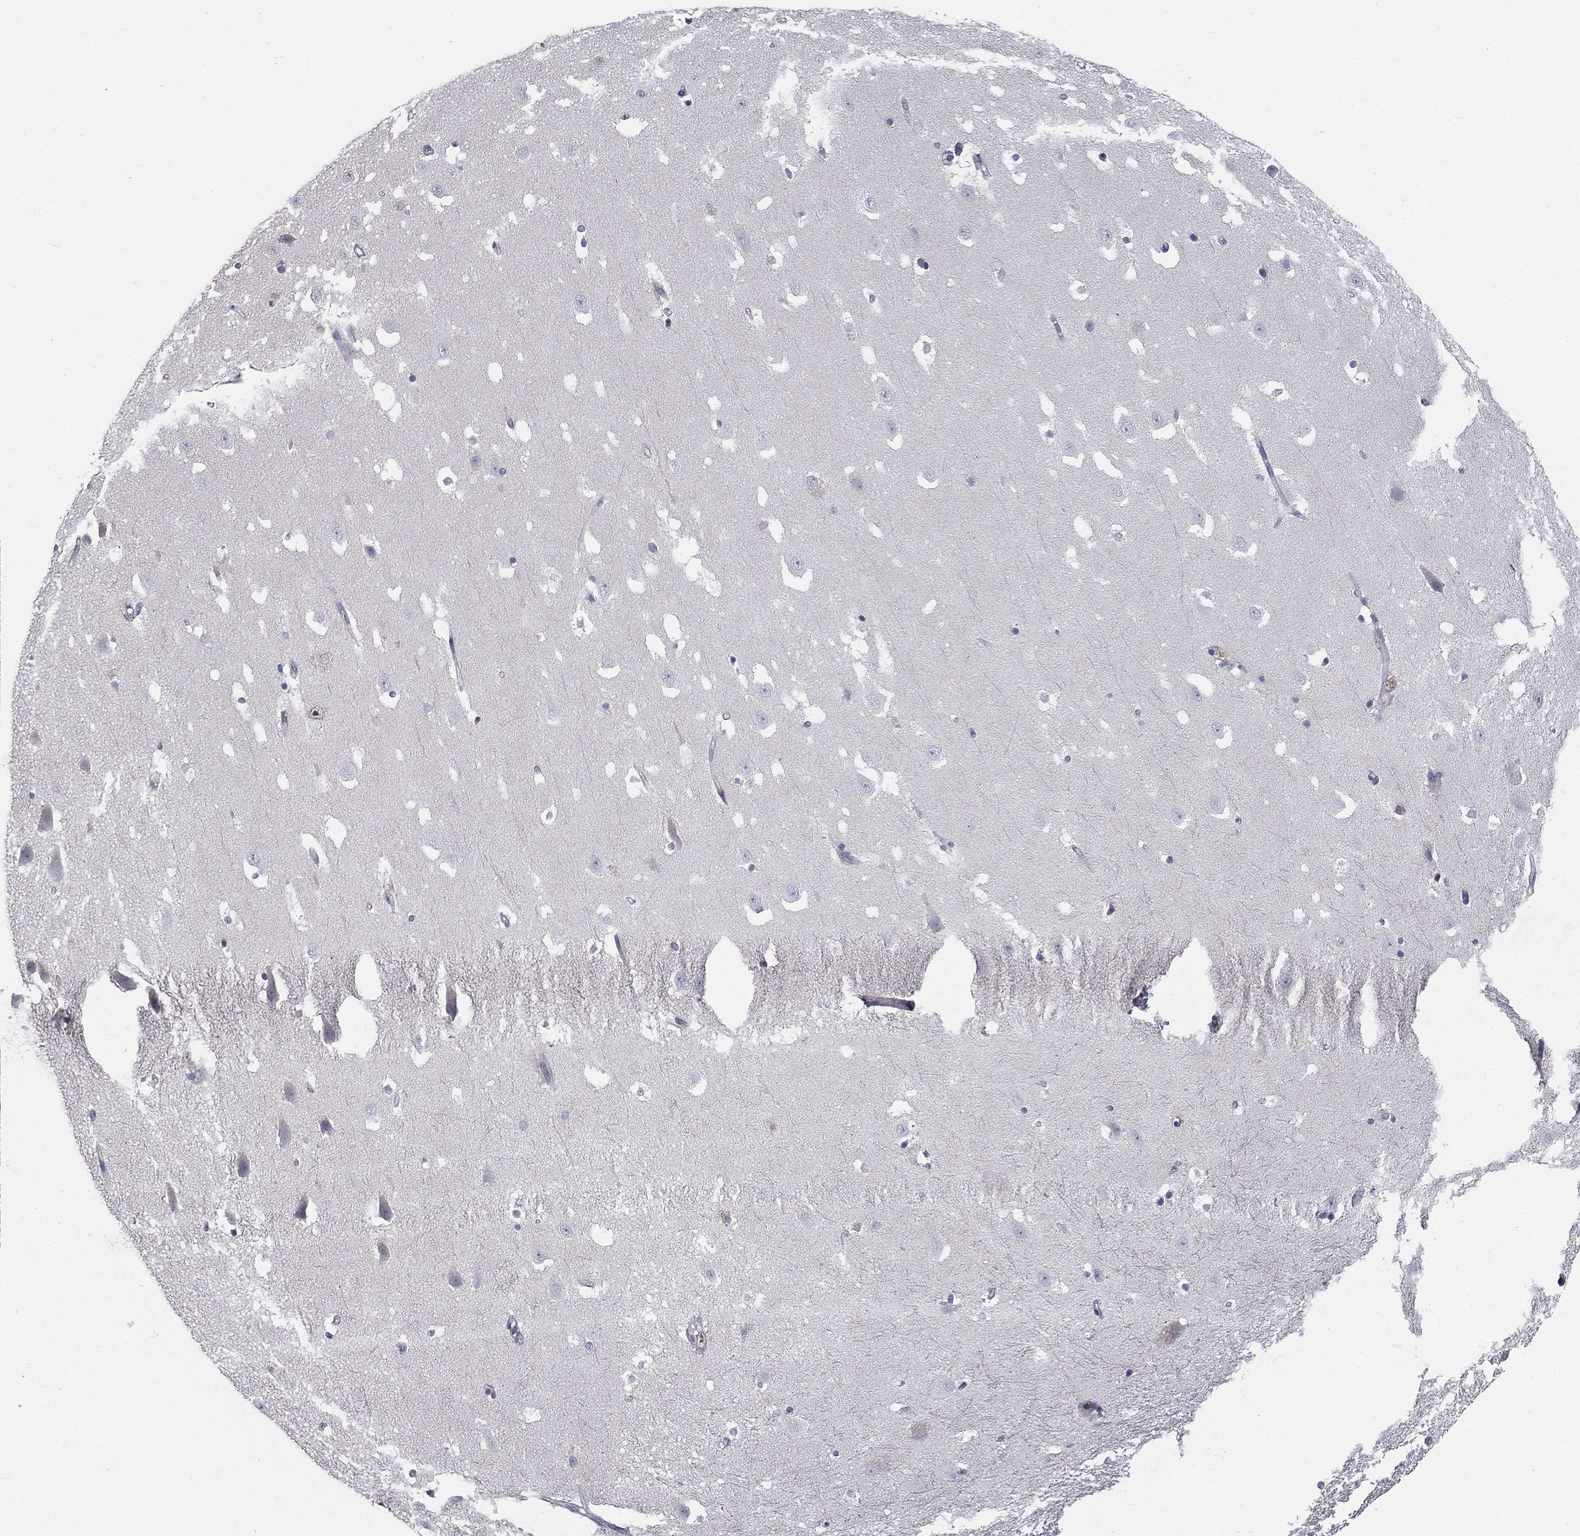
{"staining": {"intensity": "negative", "quantity": "none", "location": "none"}, "tissue": "hippocampus", "cell_type": "Glial cells", "image_type": "normal", "snomed": [{"axis": "morphology", "description": "Normal tissue, NOS"}, {"axis": "topography", "description": "Hippocampus"}], "caption": "Immunohistochemistry (IHC) of benign hippocampus displays no positivity in glial cells. The staining is performed using DAB (3,3'-diaminobenzidine) brown chromogen with nuclei counter-stained in using hematoxylin.", "gene": "CD274", "patient": {"sex": "male", "age": 49}}